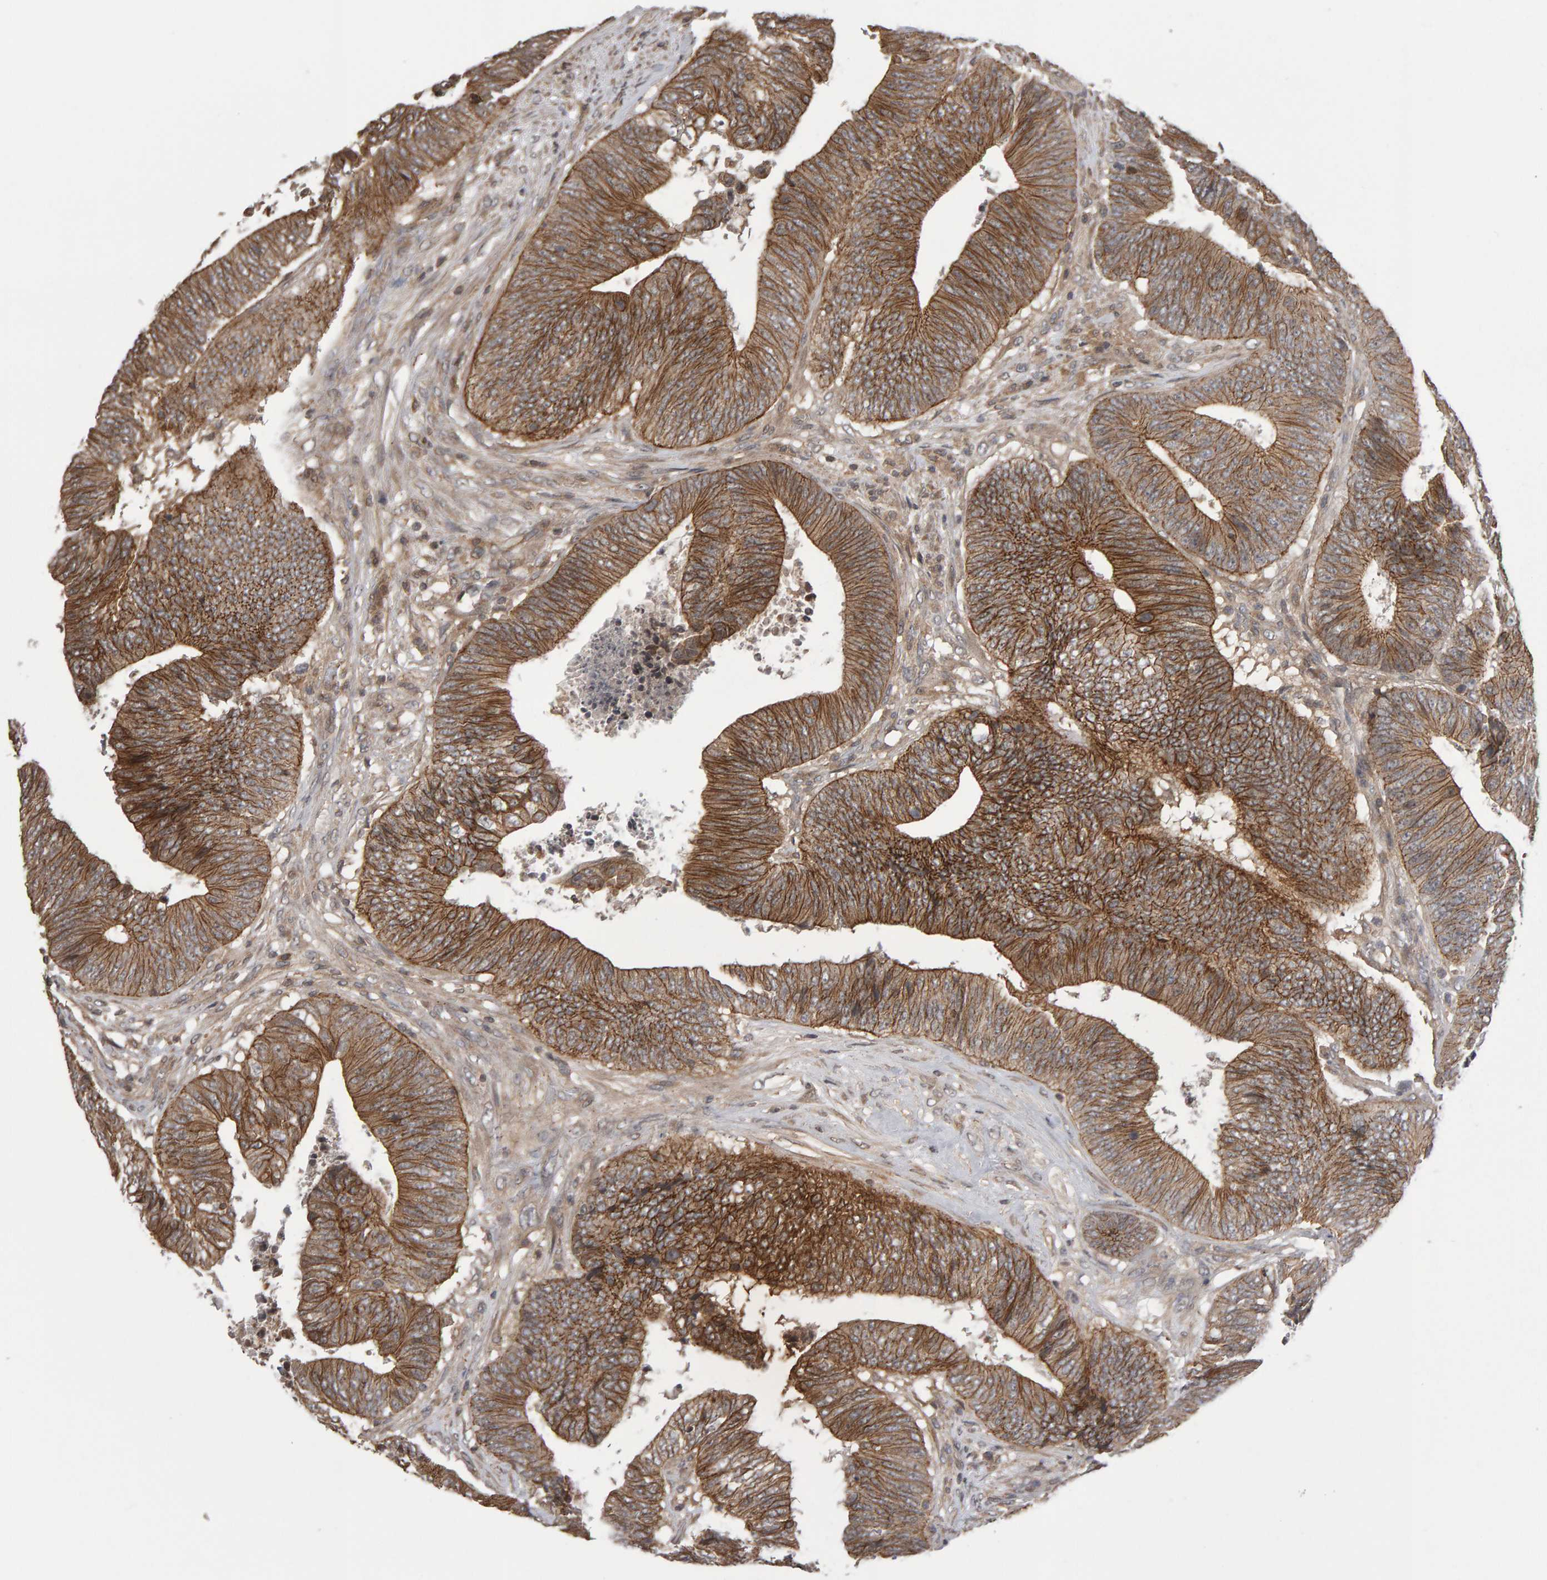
{"staining": {"intensity": "moderate", "quantity": ">75%", "location": "cytoplasmic/membranous"}, "tissue": "colorectal cancer", "cell_type": "Tumor cells", "image_type": "cancer", "snomed": [{"axis": "morphology", "description": "Adenocarcinoma, NOS"}, {"axis": "topography", "description": "Rectum"}], "caption": "This micrograph demonstrates immunohistochemistry staining of human colorectal cancer (adenocarcinoma), with medium moderate cytoplasmic/membranous expression in about >75% of tumor cells.", "gene": "SCRIB", "patient": {"sex": "male", "age": 72}}